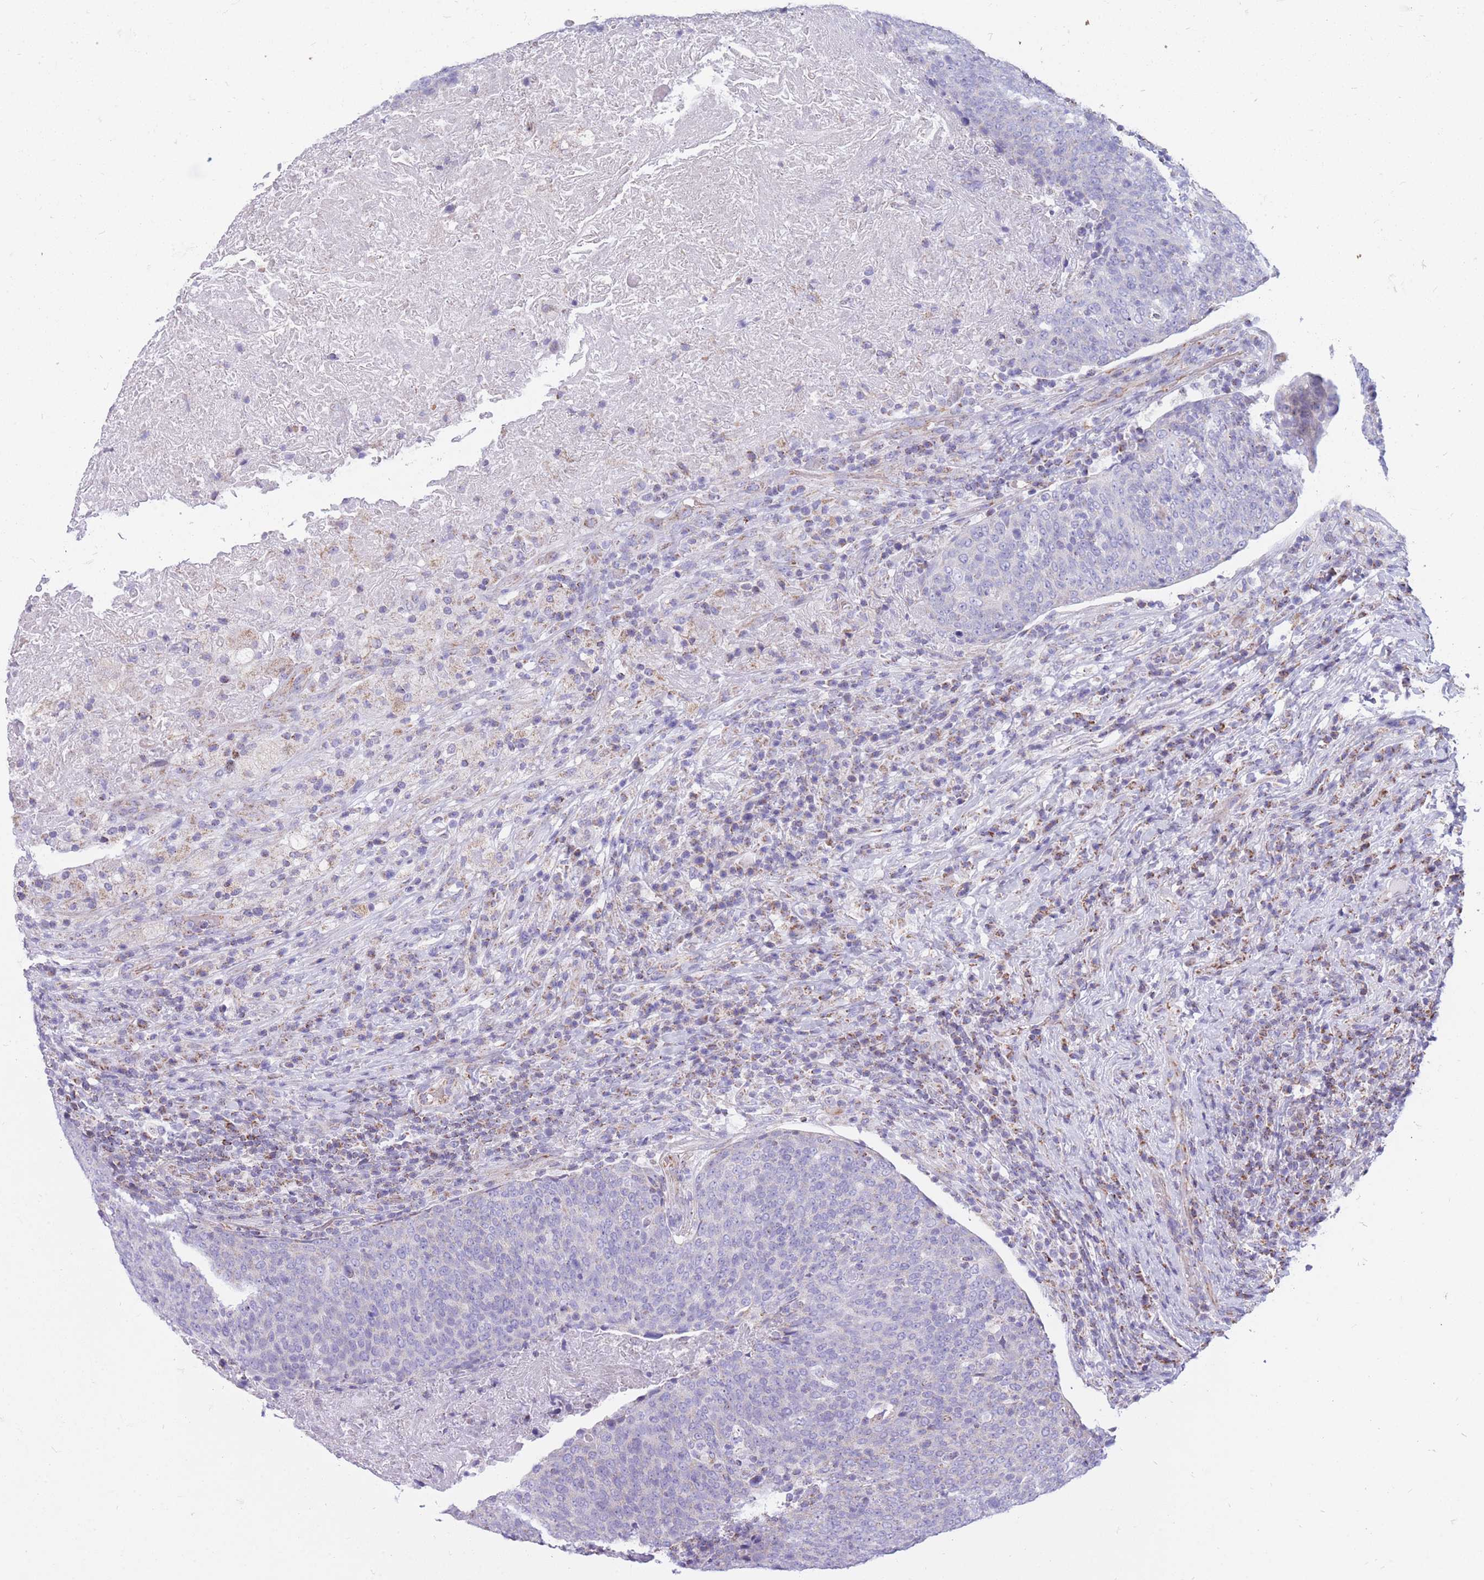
{"staining": {"intensity": "negative", "quantity": "none", "location": "none"}, "tissue": "head and neck cancer", "cell_type": "Tumor cells", "image_type": "cancer", "snomed": [{"axis": "morphology", "description": "Squamous cell carcinoma, NOS"}, {"axis": "morphology", "description": "Squamous cell carcinoma, metastatic, NOS"}, {"axis": "topography", "description": "Lymph node"}, {"axis": "topography", "description": "Head-Neck"}], "caption": "The histopathology image demonstrates no significant staining in tumor cells of head and neck squamous cell carcinoma.", "gene": "PCSK1", "patient": {"sex": "male", "age": 62}}